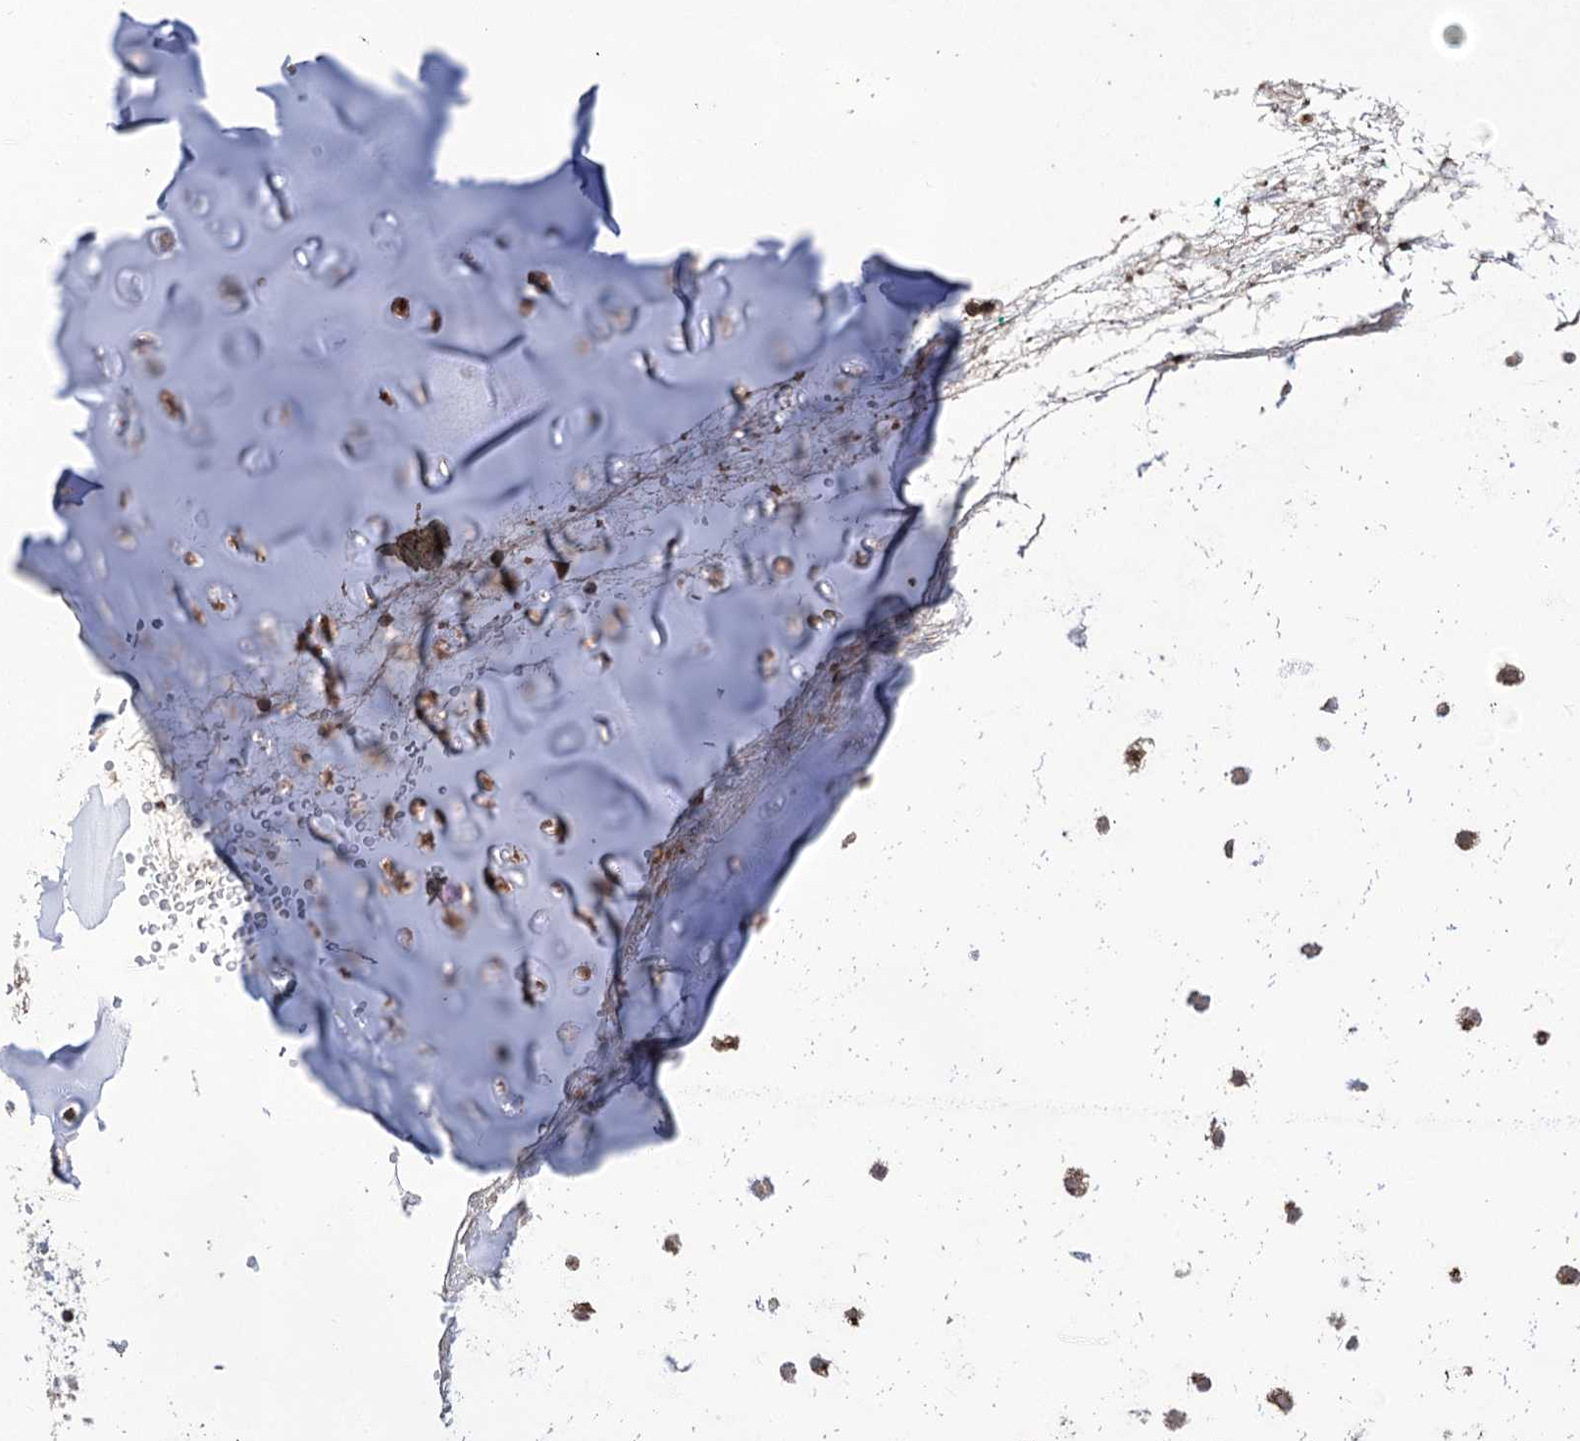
{"staining": {"intensity": "weak", "quantity": ">75%", "location": "cytoplasmic/membranous"}, "tissue": "adipose tissue", "cell_type": "Adipocytes", "image_type": "normal", "snomed": [{"axis": "morphology", "description": "Normal tissue, NOS"}, {"axis": "morphology", "description": "Basal cell carcinoma"}, {"axis": "topography", "description": "Cartilage tissue"}, {"axis": "topography", "description": "Nasopharynx"}, {"axis": "topography", "description": "Oral tissue"}], "caption": "Immunohistochemical staining of benign adipose tissue displays >75% levels of weak cytoplasmic/membranous protein staining in about >75% of adipocytes. (Brightfield microscopy of DAB IHC at high magnification).", "gene": "XYLB", "patient": {"sex": "female", "age": 77}}